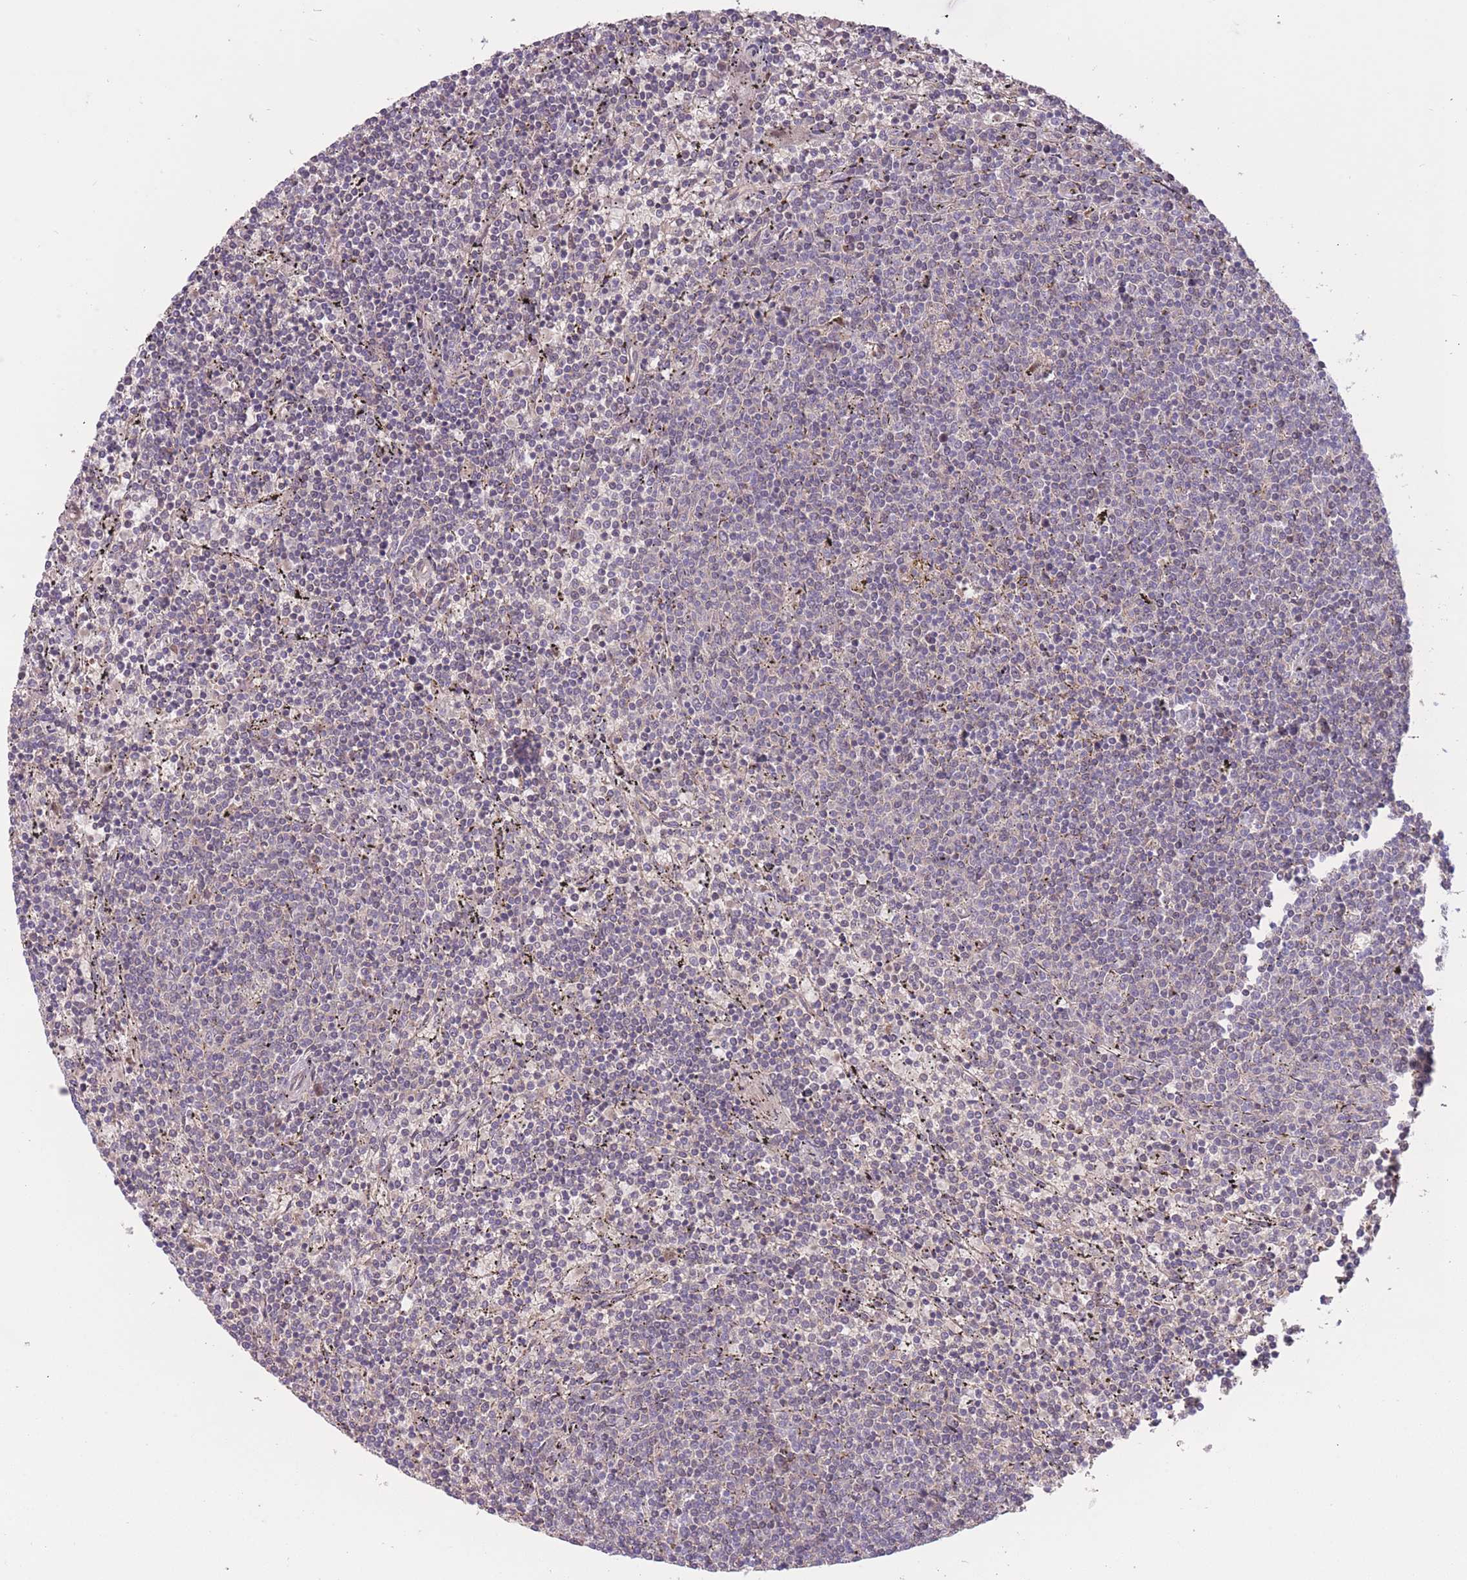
{"staining": {"intensity": "negative", "quantity": "none", "location": "none"}, "tissue": "lymphoma", "cell_type": "Tumor cells", "image_type": "cancer", "snomed": [{"axis": "morphology", "description": "Malignant lymphoma, non-Hodgkin's type, Low grade"}, {"axis": "topography", "description": "Spleen"}], "caption": "The IHC histopathology image has no significant staining in tumor cells of low-grade malignant lymphoma, non-Hodgkin's type tissue.", "gene": "FUT5", "patient": {"sex": "female", "age": 50}}